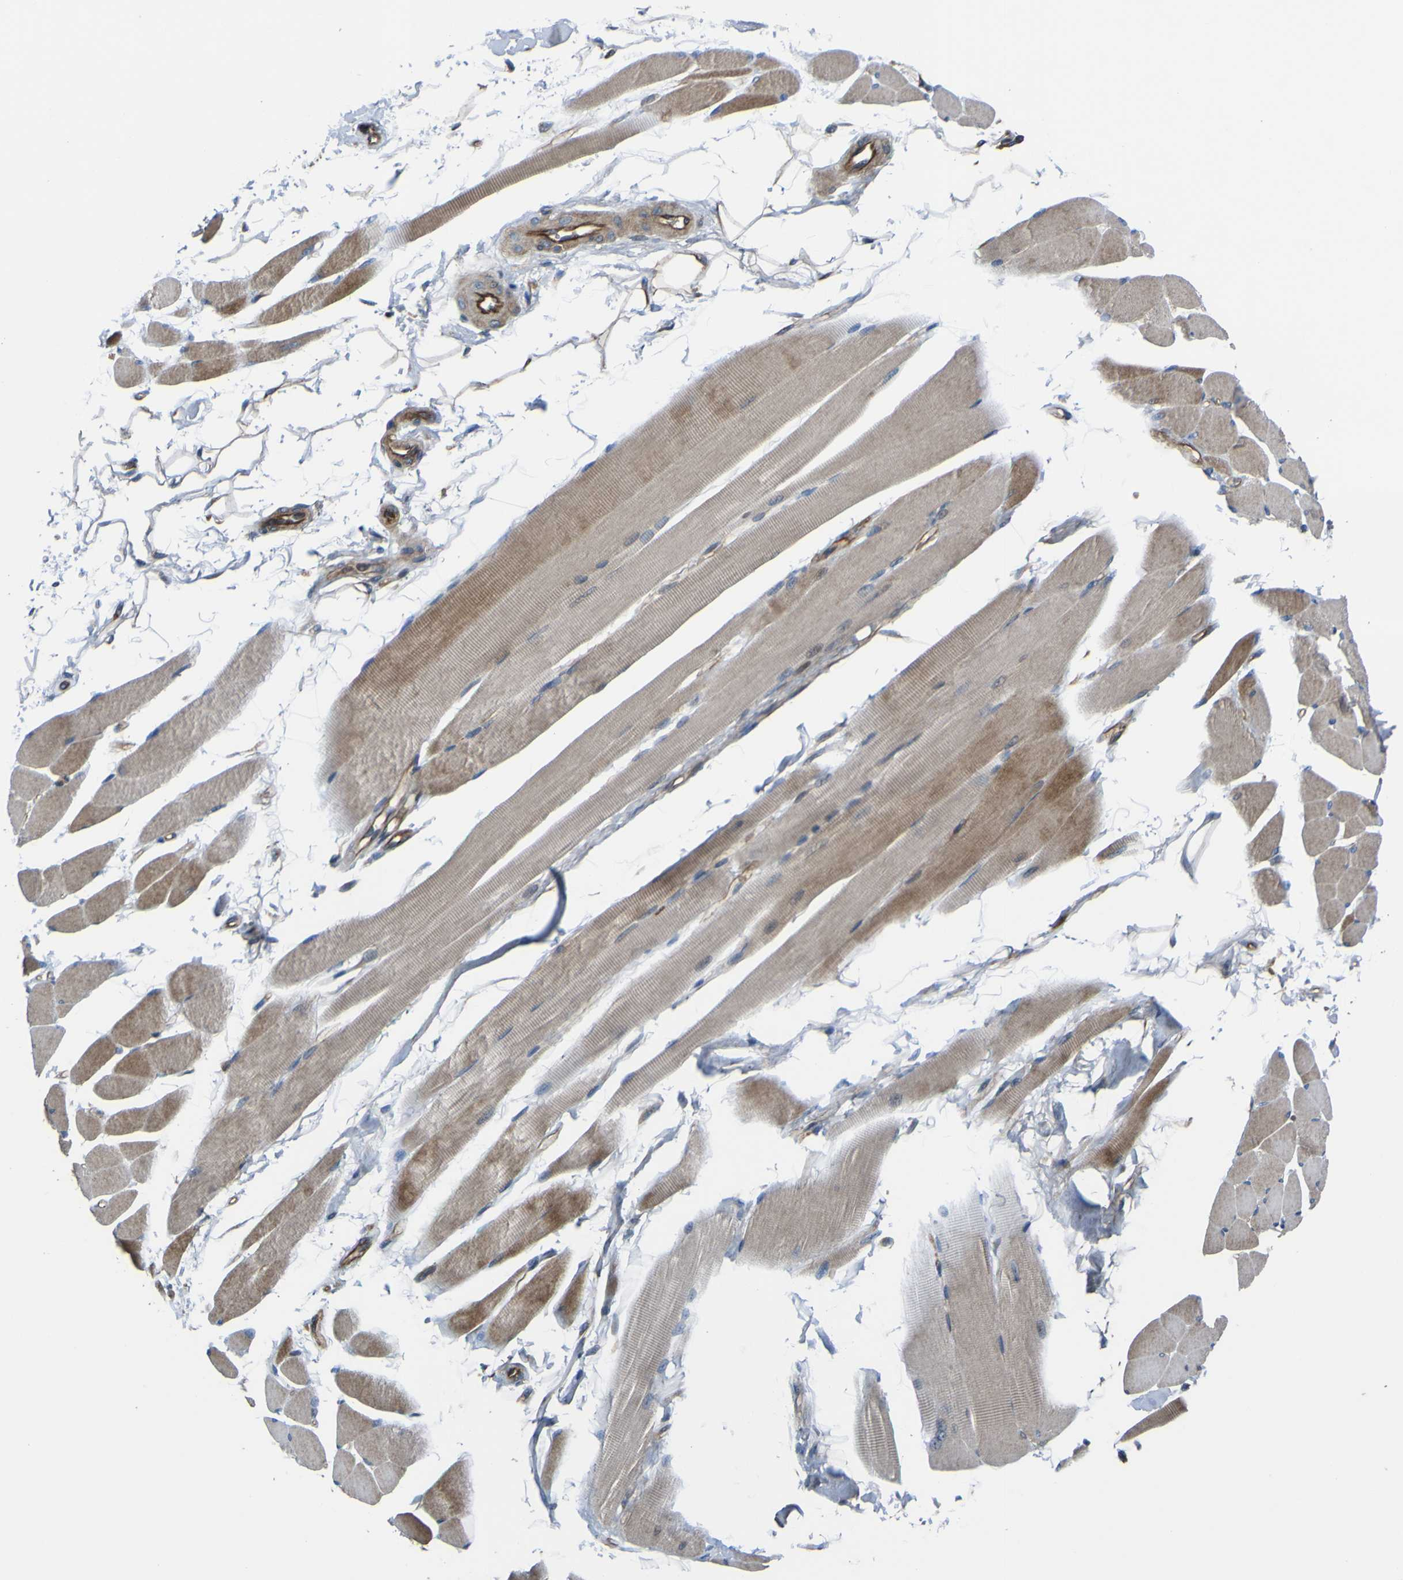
{"staining": {"intensity": "moderate", "quantity": ">75%", "location": "cytoplasmic/membranous"}, "tissue": "skeletal muscle", "cell_type": "Myocytes", "image_type": "normal", "snomed": [{"axis": "morphology", "description": "Normal tissue, NOS"}, {"axis": "topography", "description": "Skeletal muscle"}, {"axis": "topography", "description": "Peripheral nerve tissue"}], "caption": "Protein staining shows moderate cytoplasmic/membranous positivity in approximately >75% of myocytes in normal skeletal muscle.", "gene": "FBXO30", "patient": {"sex": "female", "age": 84}}